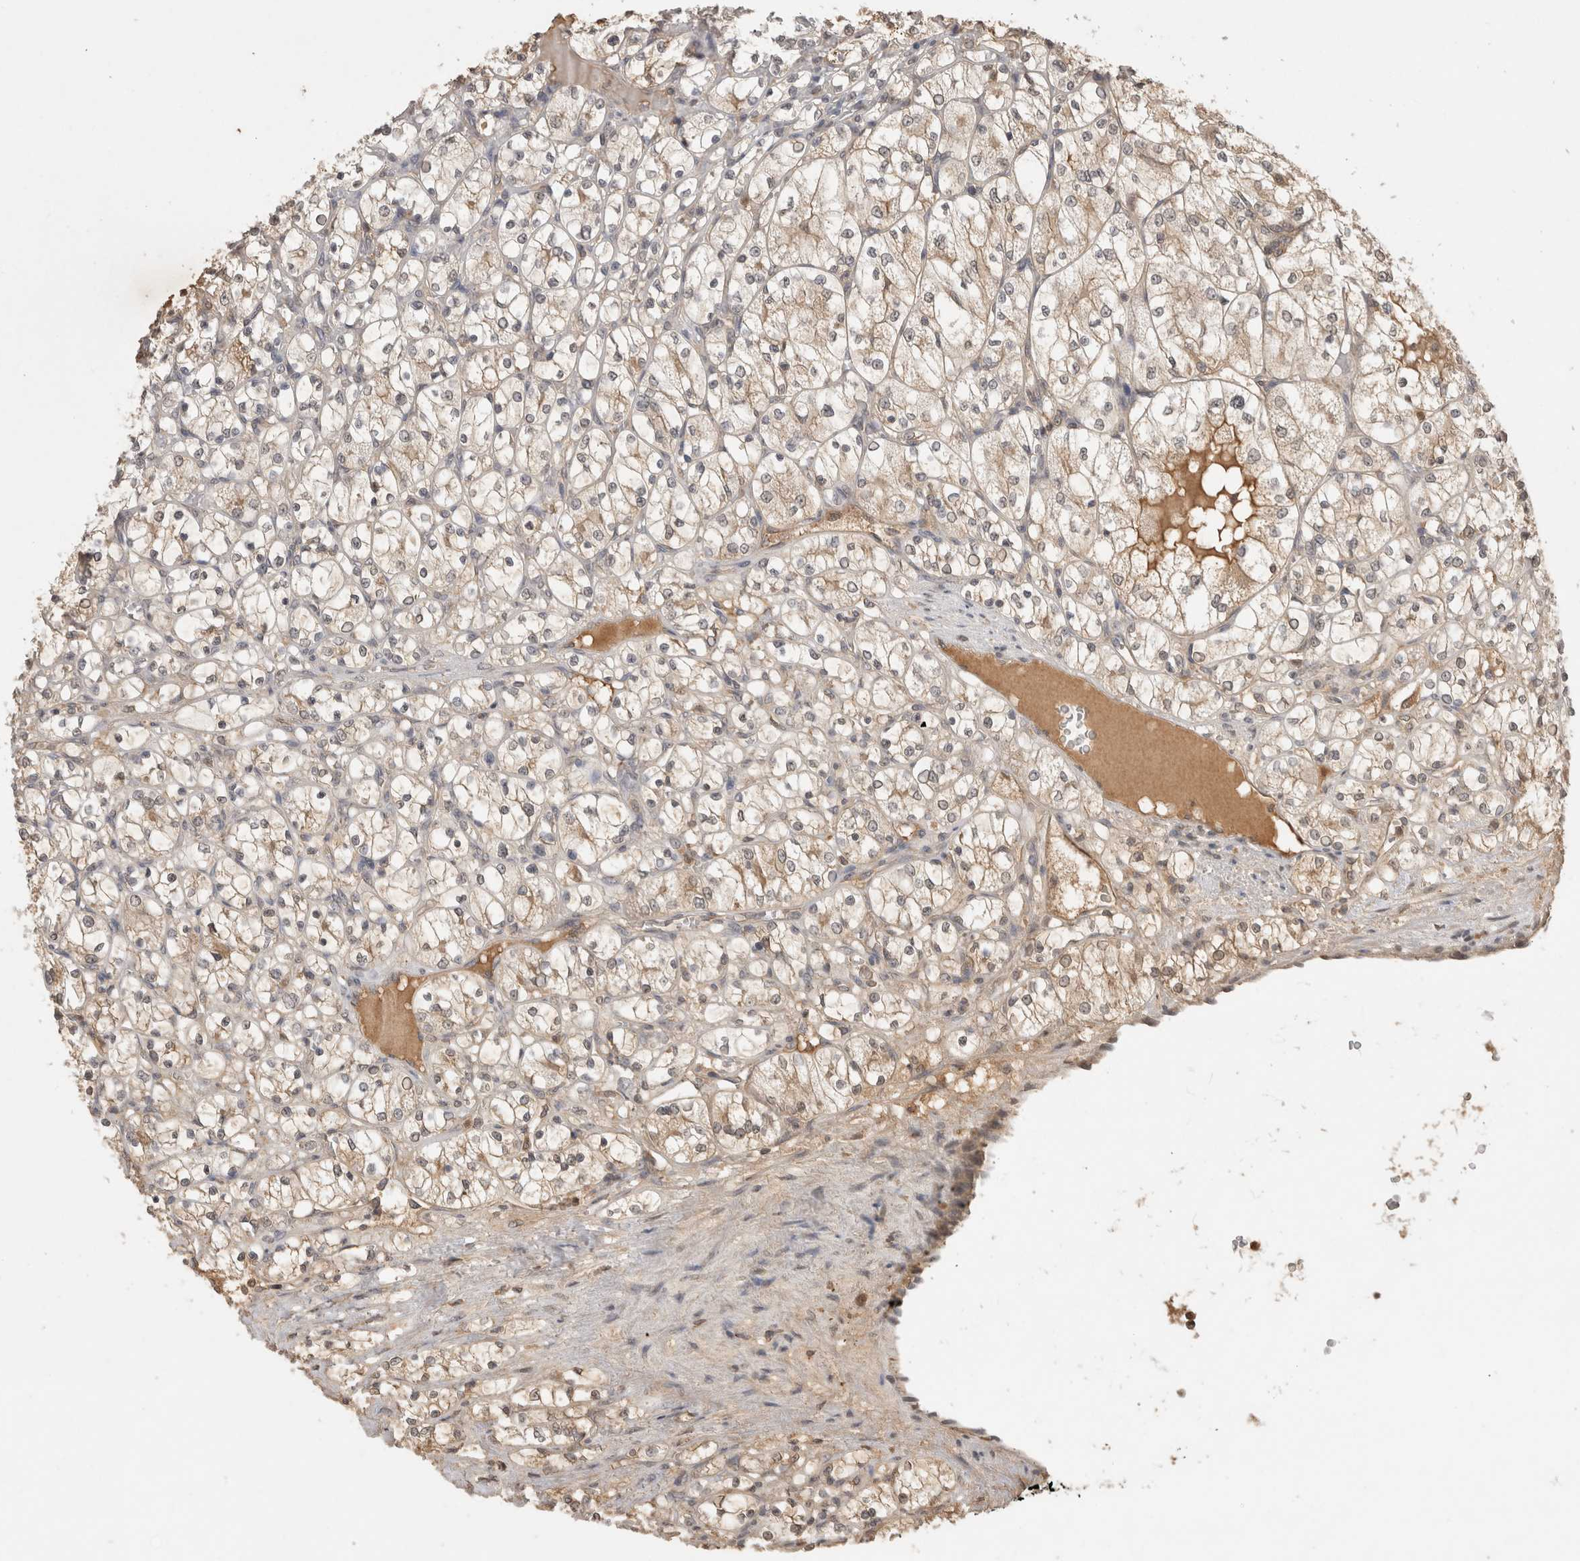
{"staining": {"intensity": "weak", "quantity": "25%-75%", "location": "cytoplasmic/membranous"}, "tissue": "renal cancer", "cell_type": "Tumor cells", "image_type": "cancer", "snomed": [{"axis": "morphology", "description": "Adenocarcinoma, NOS"}, {"axis": "topography", "description": "Kidney"}], "caption": "IHC staining of renal cancer (adenocarcinoma), which reveals low levels of weak cytoplasmic/membranous positivity in approximately 25%-75% of tumor cells indicating weak cytoplasmic/membranous protein positivity. The staining was performed using DAB (brown) for protein detection and nuclei were counterstained in hematoxylin (blue).", "gene": "PRMT3", "patient": {"sex": "female", "age": 69}}